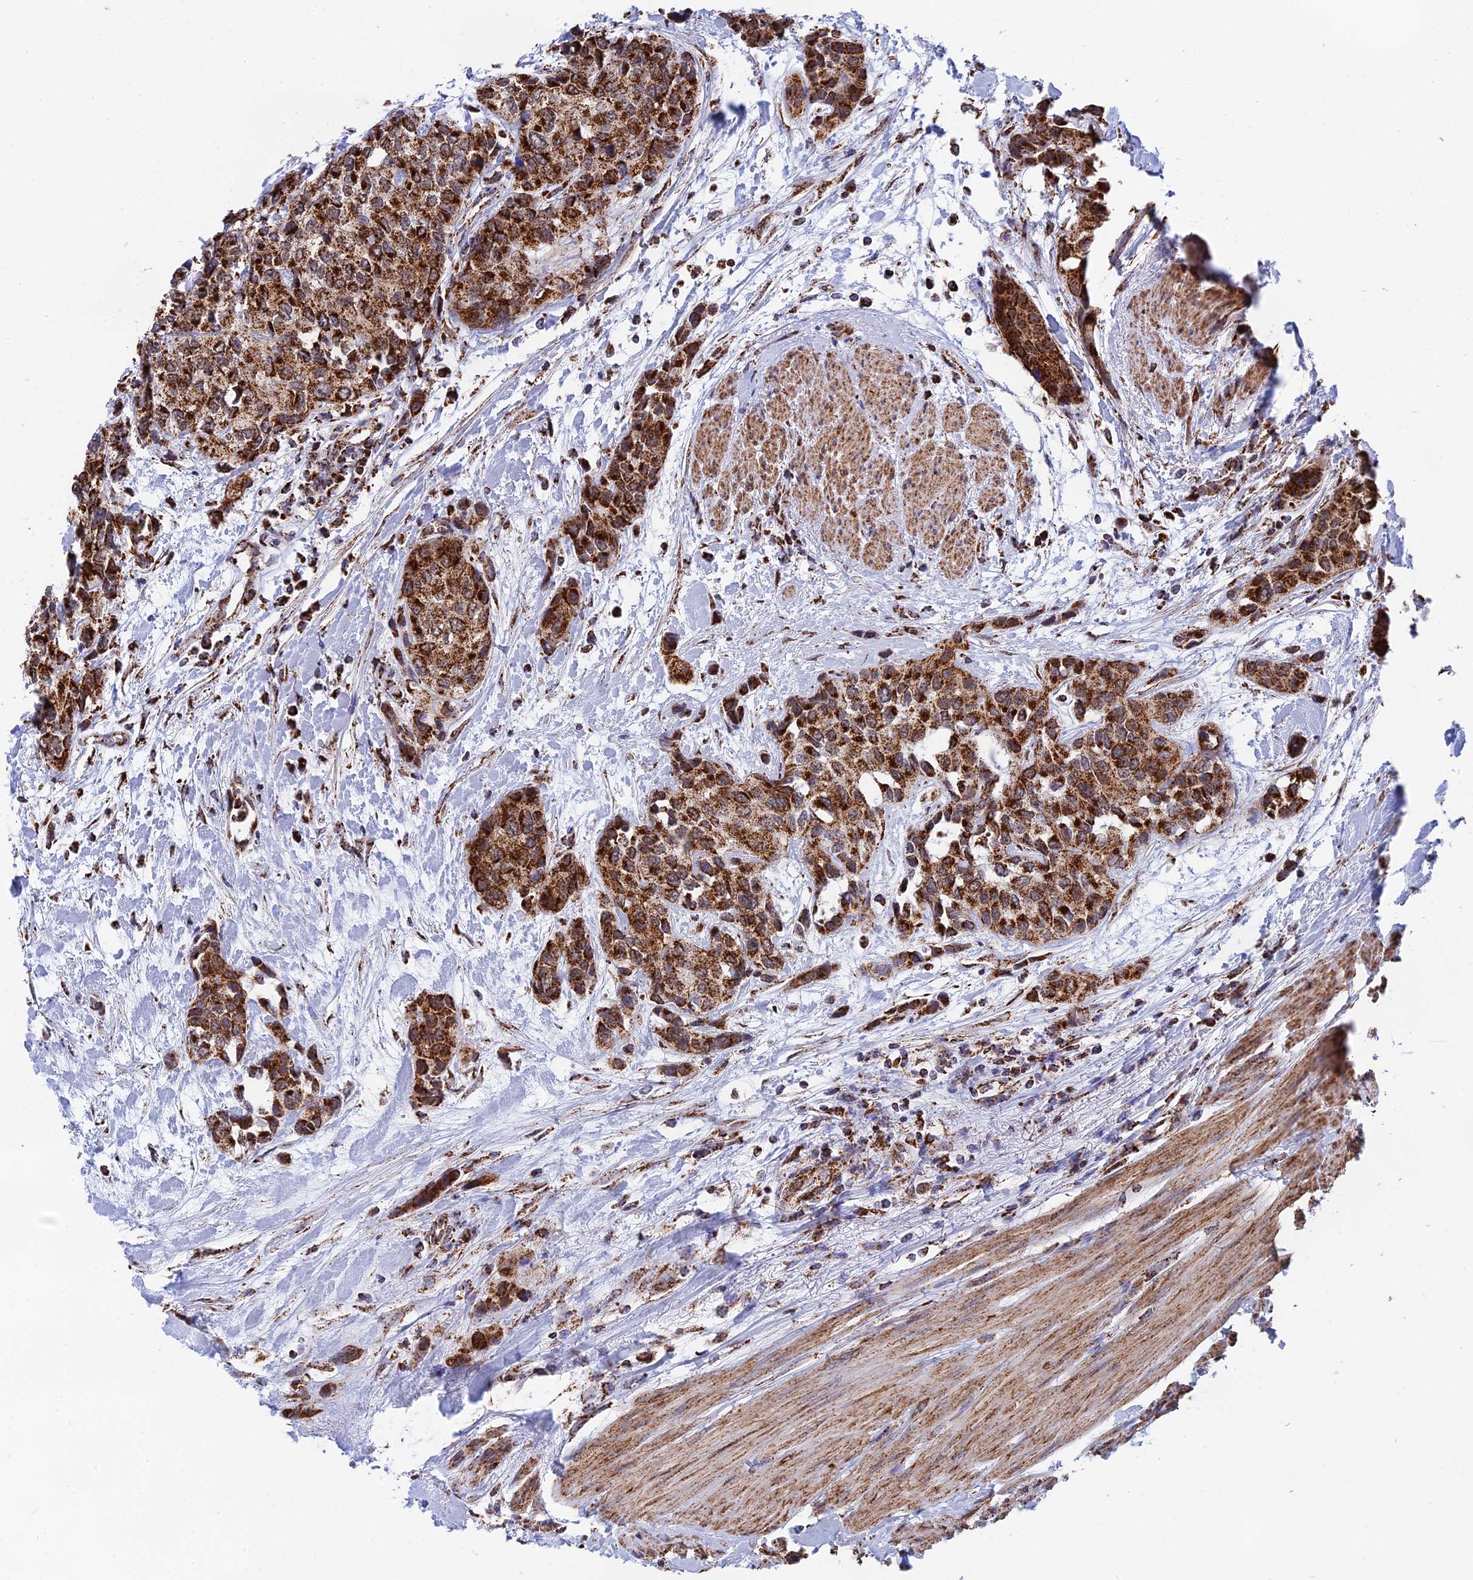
{"staining": {"intensity": "strong", "quantity": ">75%", "location": "cytoplasmic/membranous"}, "tissue": "urothelial cancer", "cell_type": "Tumor cells", "image_type": "cancer", "snomed": [{"axis": "morphology", "description": "Normal tissue, NOS"}, {"axis": "morphology", "description": "Urothelial carcinoma, High grade"}, {"axis": "topography", "description": "Vascular tissue"}, {"axis": "topography", "description": "Urinary bladder"}], "caption": "Human urothelial carcinoma (high-grade) stained for a protein (brown) shows strong cytoplasmic/membranous positive positivity in approximately >75% of tumor cells.", "gene": "CDC16", "patient": {"sex": "female", "age": 56}}